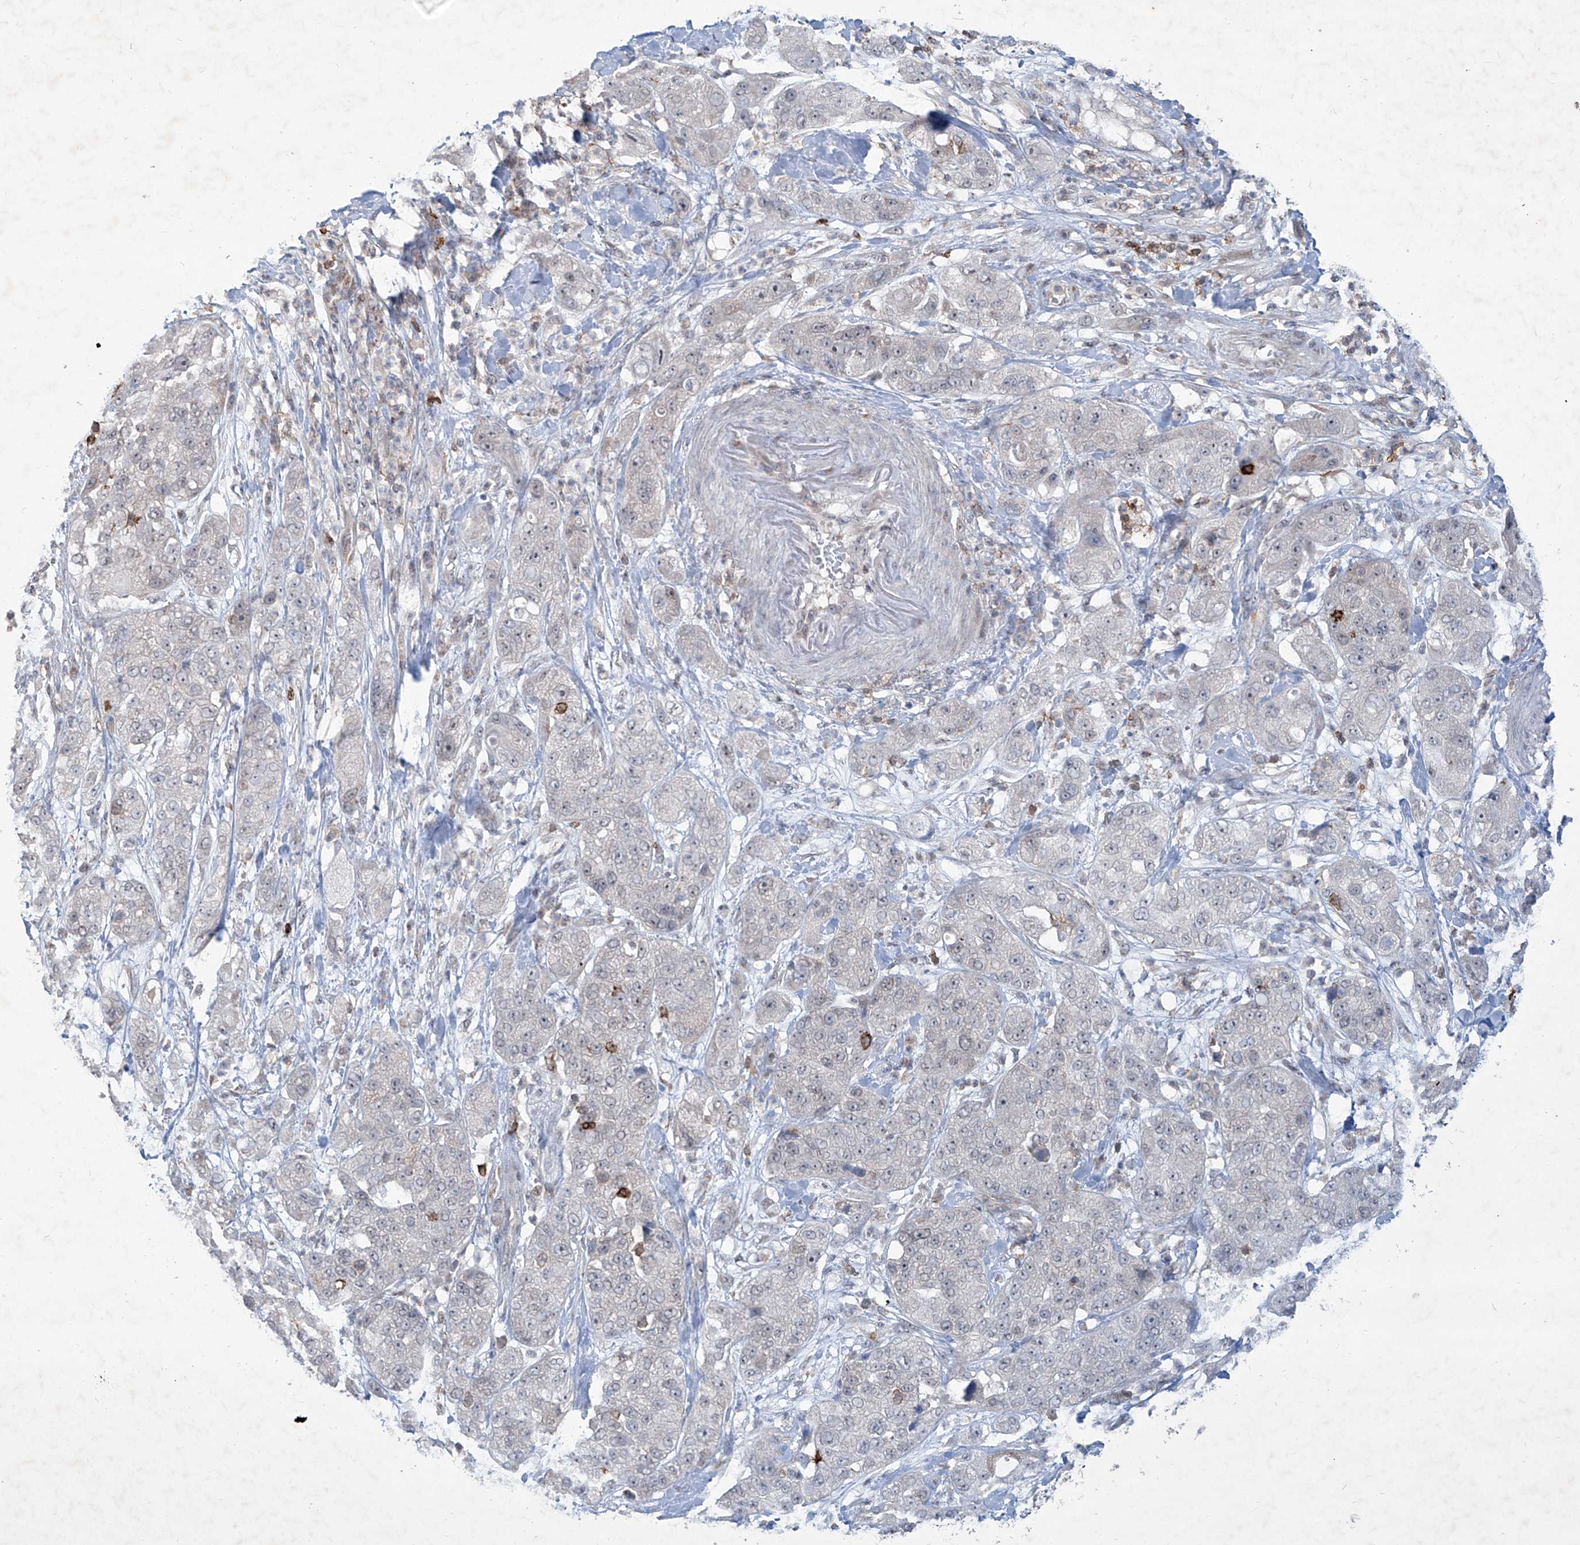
{"staining": {"intensity": "negative", "quantity": "none", "location": "none"}, "tissue": "pancreatic cancer", "cell_type": "Tumor cells", "image_type": "cancer", "snomed": [{"axis": "morphology", "description": "Adenocarcinoma, NOS"}, {"axis": "topography", "description": "Pancreas"}], "caption": "The immunohistochemistry micrograph has no significant staining in tumor cells of pancreatic cancer (adenocarcinoma) tissue. (DAB immunohistochemistry, high magnification).", "gene": "ZBTB48", "patient": {"sex": "female", "age": 78}}